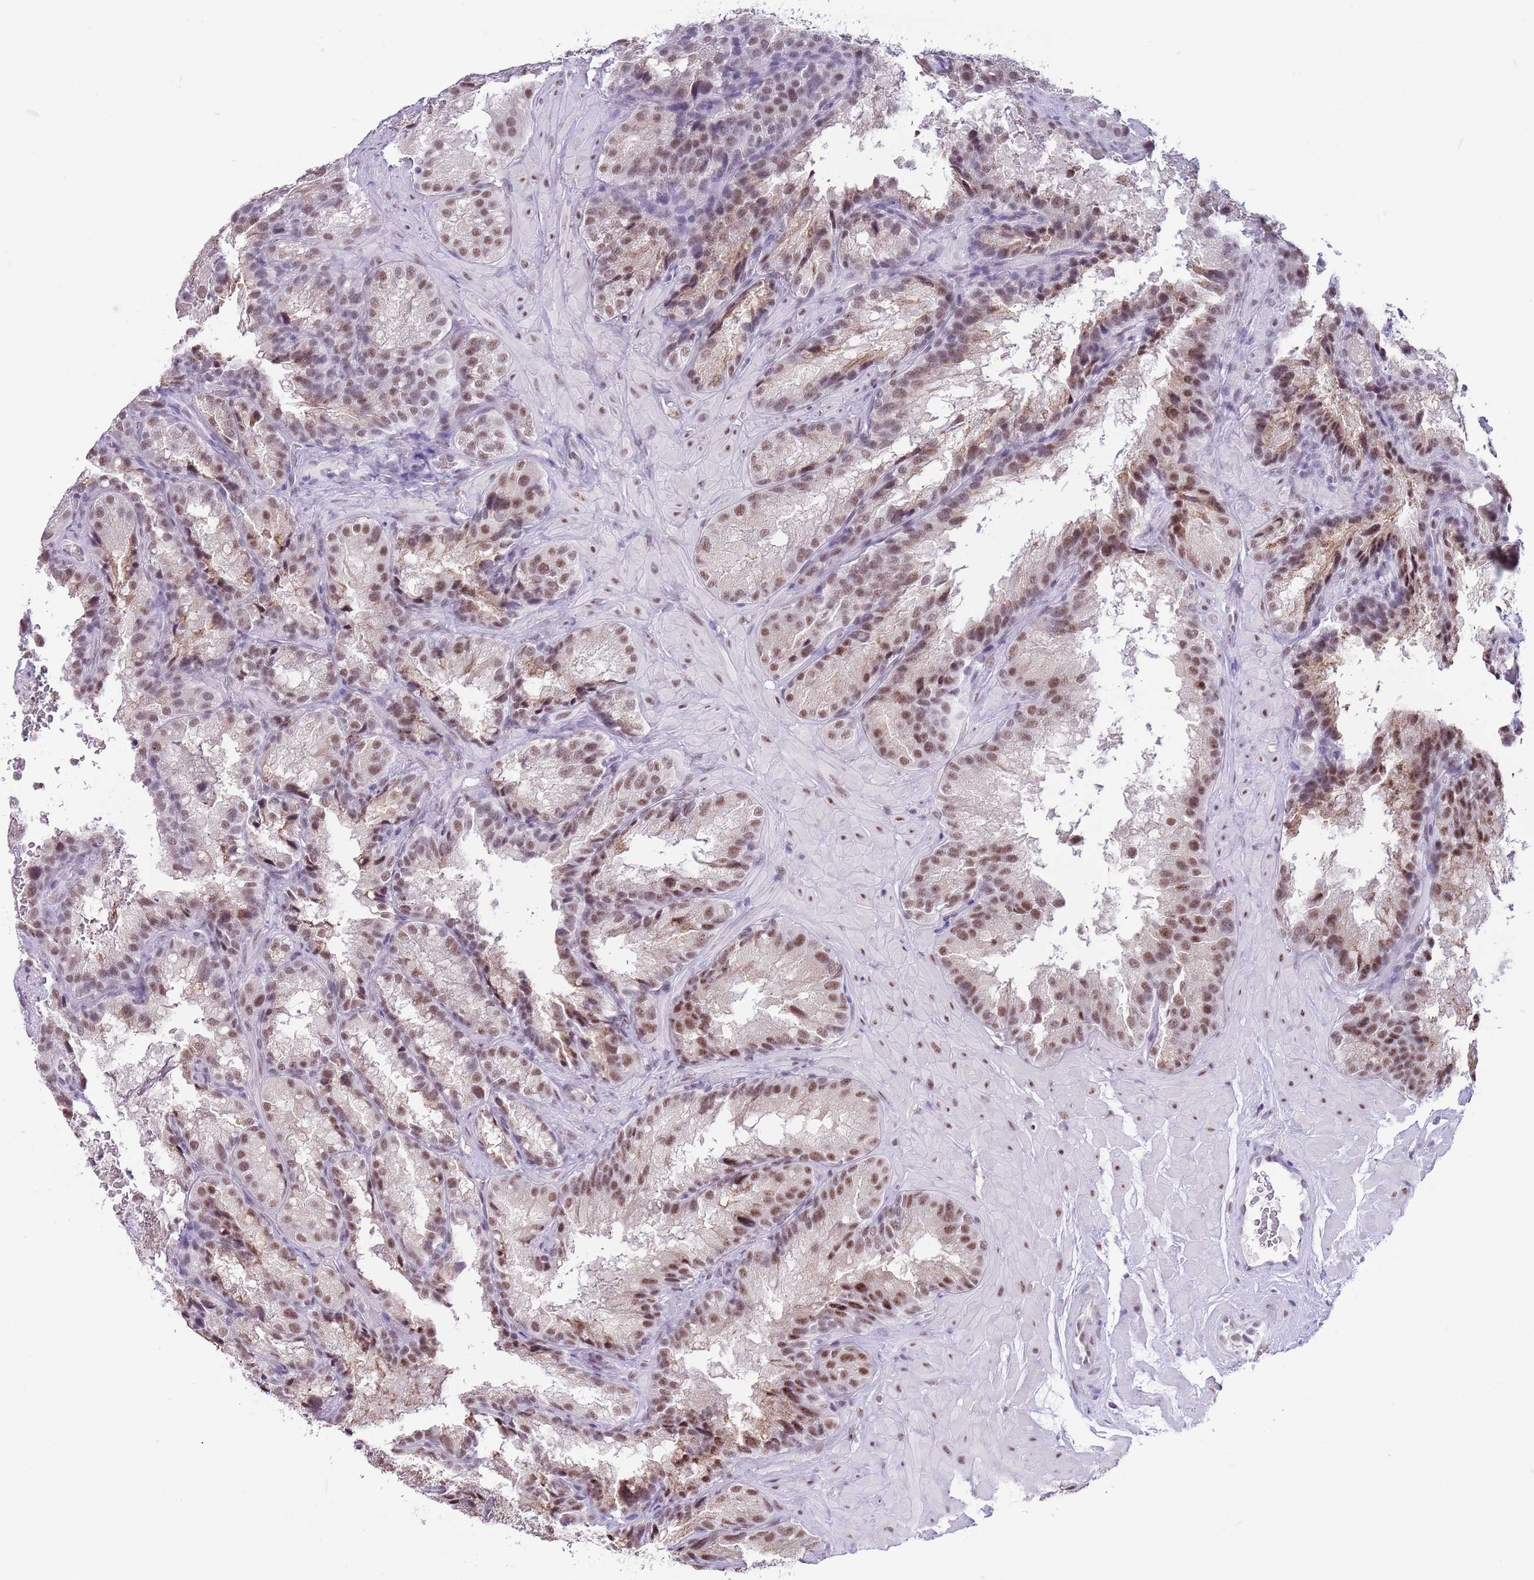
{"staining": {"intensity": "moderate", "quantity": "25%-75%", "location": "nuclear"}, "tissue": "seminal vesicle", "cell_type": "Glandular cells", "image_type": "normal", "snomed": [{"axis": "morphology", "description": "Normal tissue, NOS"}, {"axis": "topography", "description": "Seminal veicle"}], "caption": "Immunohistochemistry (IHC) of normal seminal vesicle reveals medium levels of moderate nuclear expression in approximately 25%-75% of glandular cells.", "gene": "SF3A2", "patient": {"sex": "male", "age": 58}}